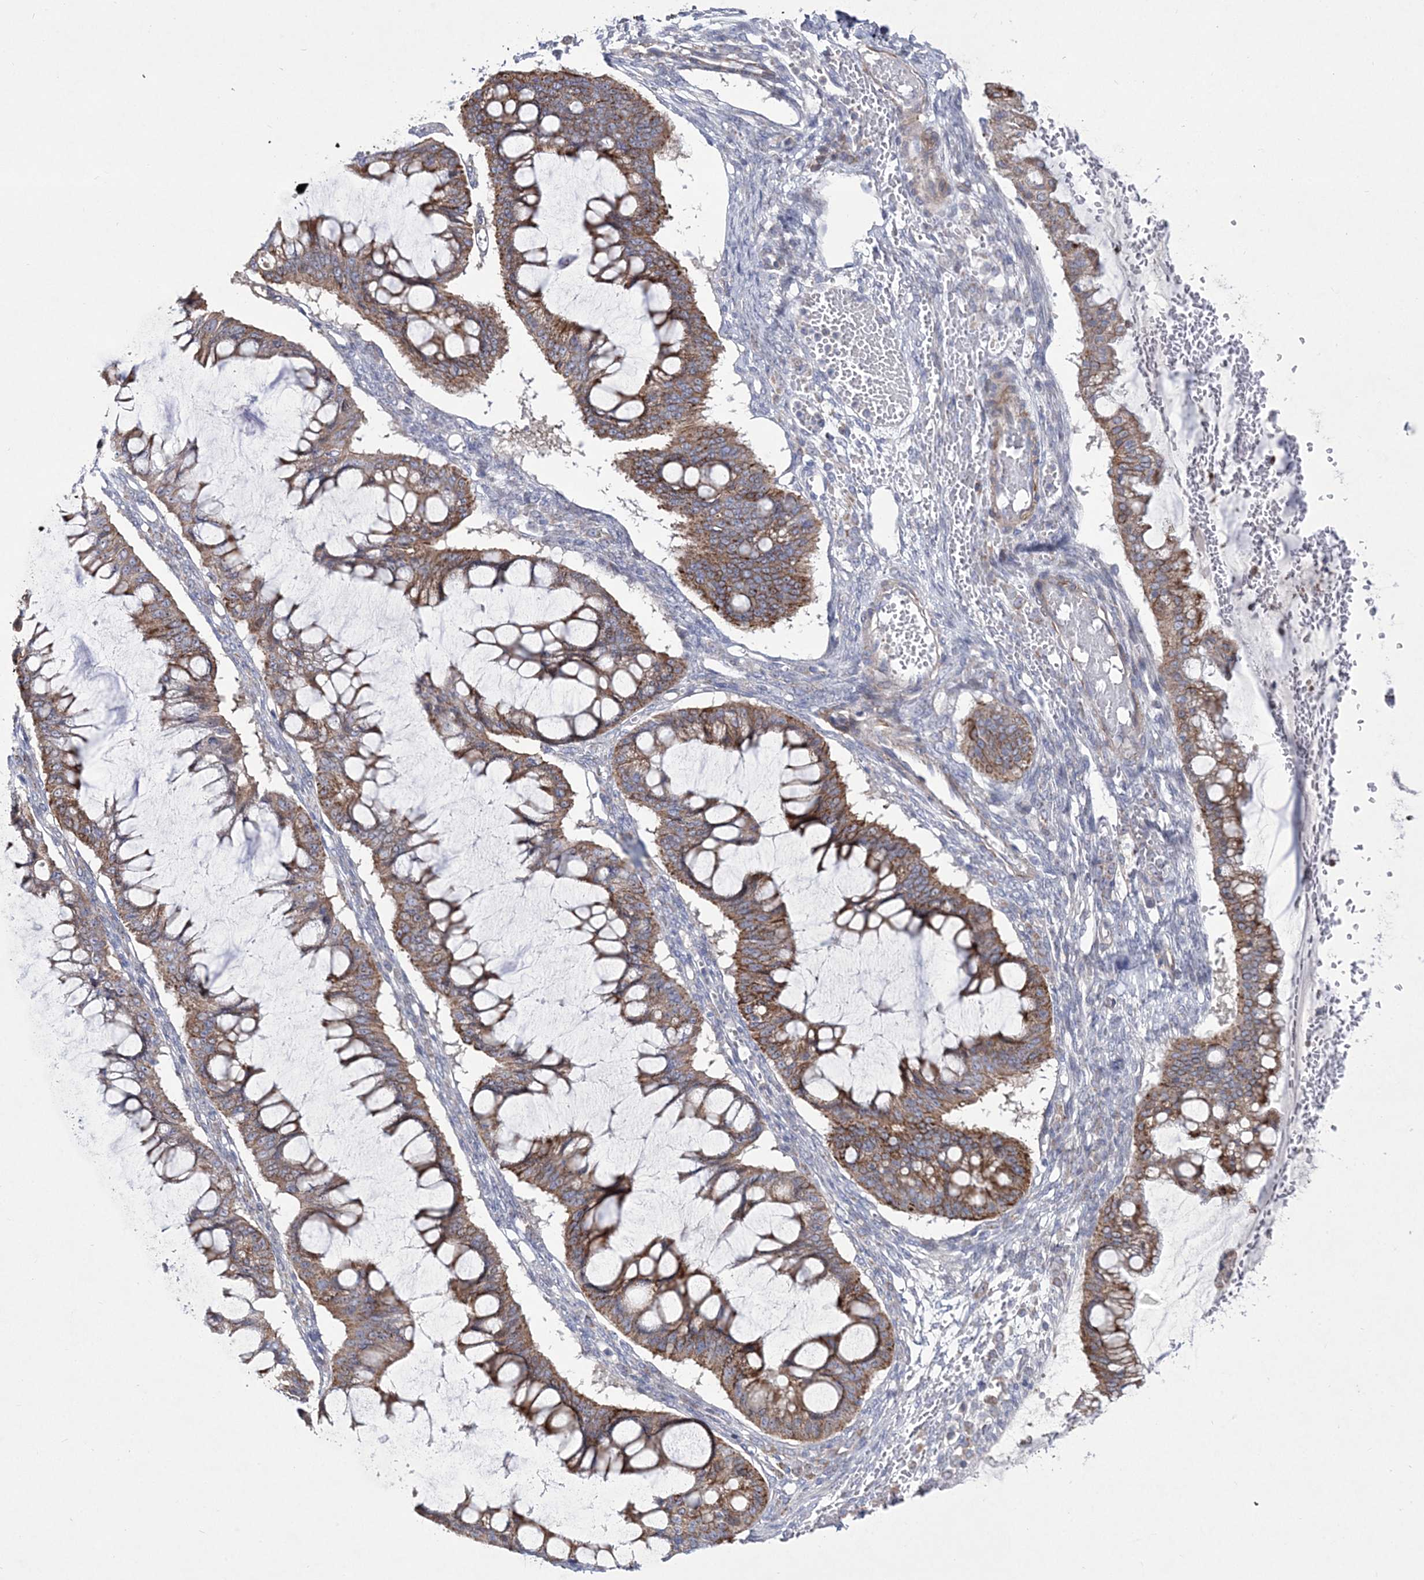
{"staining": {"intensity": "moderate", "quantity": ">75%", "location": "cytoplasmic/membranous"}, "tissue": "ovarian cancer", "cell_type": "Tumor cells", "image_type": "cancer", "snomed": [{"axis": "morphology", "description": "Cystadenocarcinoma, mucinous, NOS"}, {"axis": "topography", "description": "Ovary"}], "caption": "IHC of human ovarian cancer demonstrates medium levels of moderate cytoplasmic/membranous staining in about >75% of tumor cells.", "gene": "ANO1", "patient": {"sex": "female", "age": 73}}